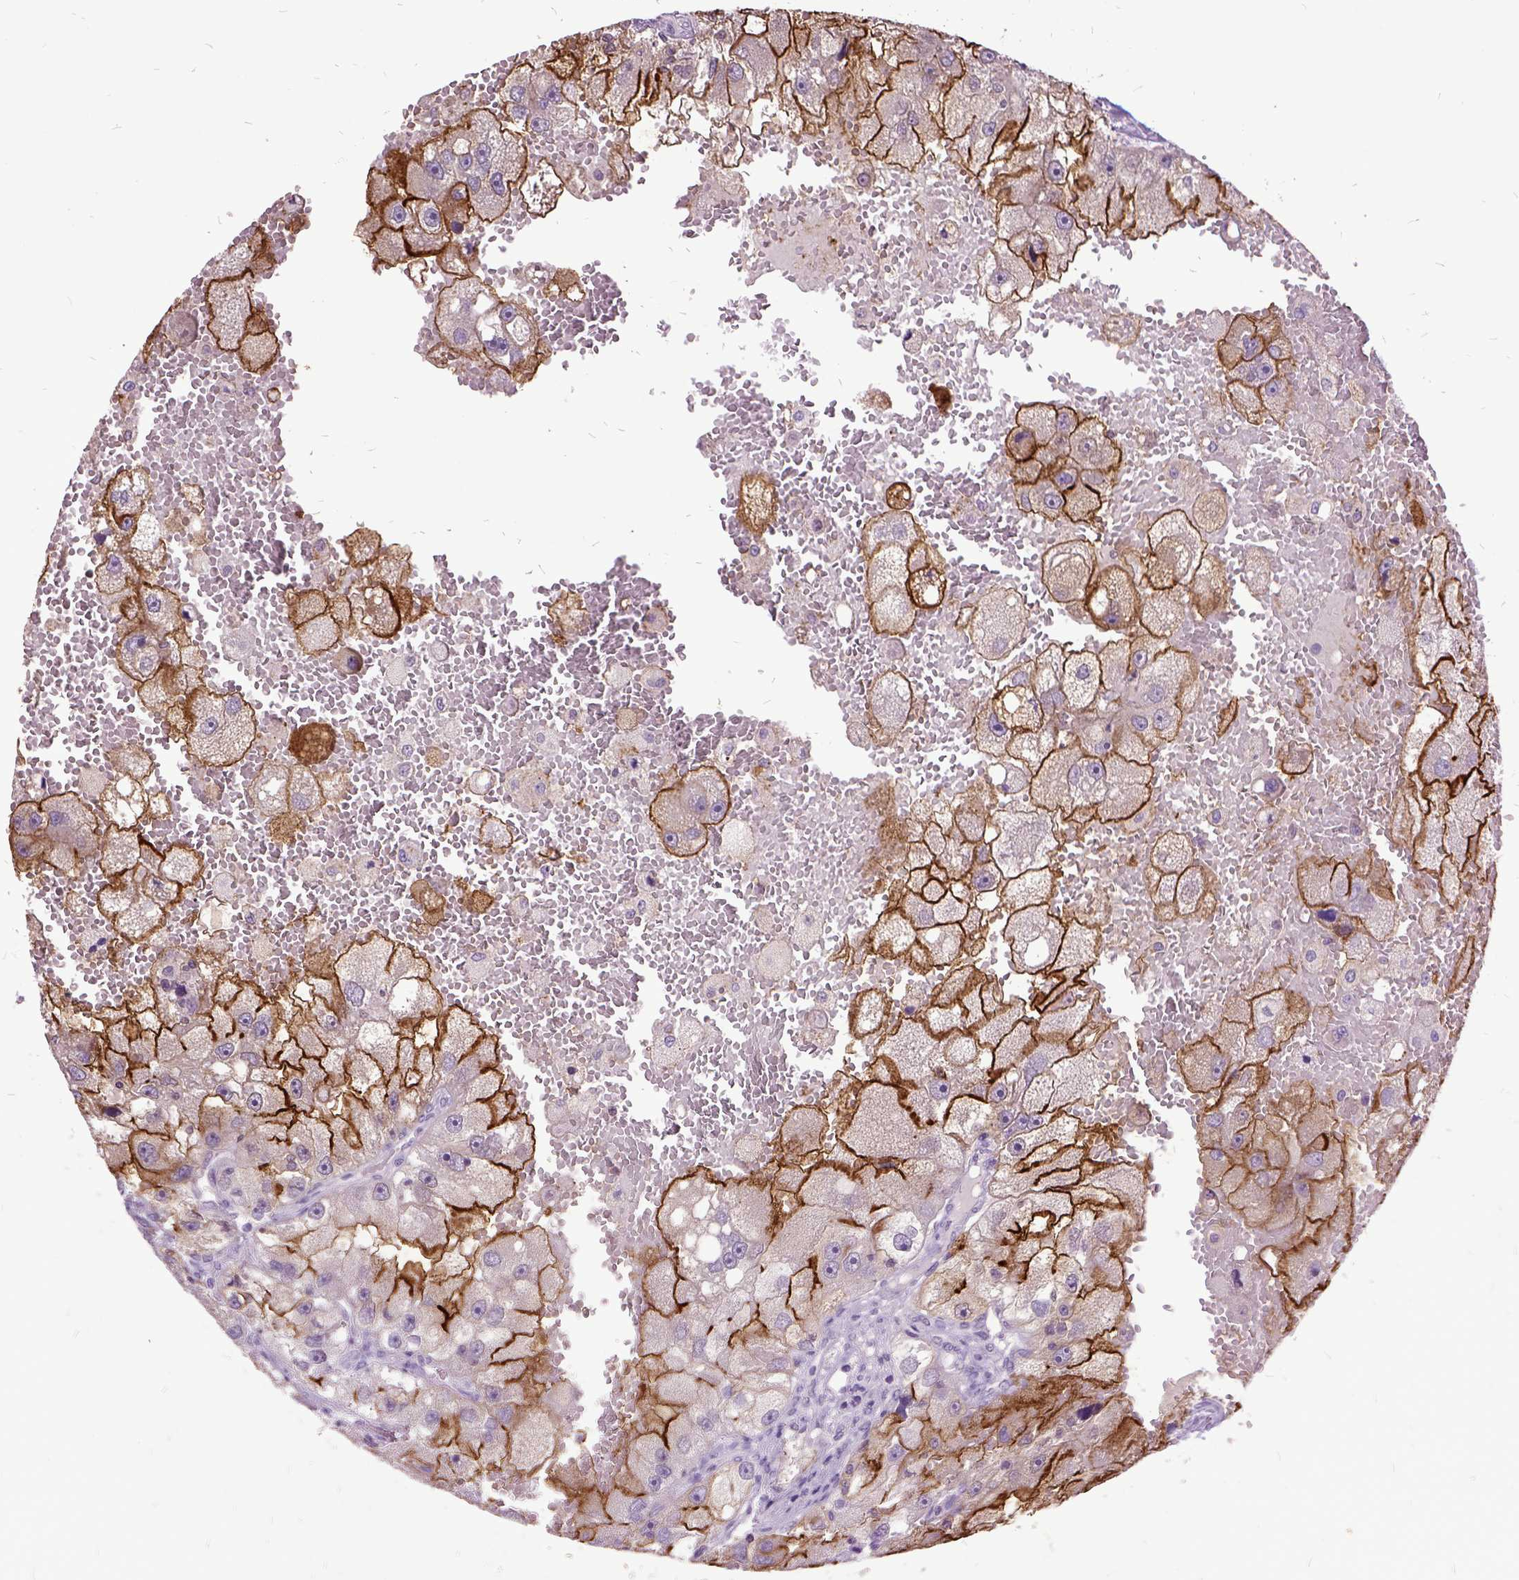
{"staining": {"intensity": "strong", "quantity": "<25%", "location": "cytoplasmic/membranous"}, "tissue": "renal cancer", "cell_type": "Tumor cells", "image_type": "cancer", "snomed": [{"axis": "morphology", "description": "Adenocarcinoma, NOS"}, {"axis": "topography", "description": "Kidney"}], "caption": "Renal adenocarcinoma stained for a protein displays strong cytoplasmic/membranous positivity in tumor cells.", "gene": "MME", "patient": {"sex": "male", "age": 63}}